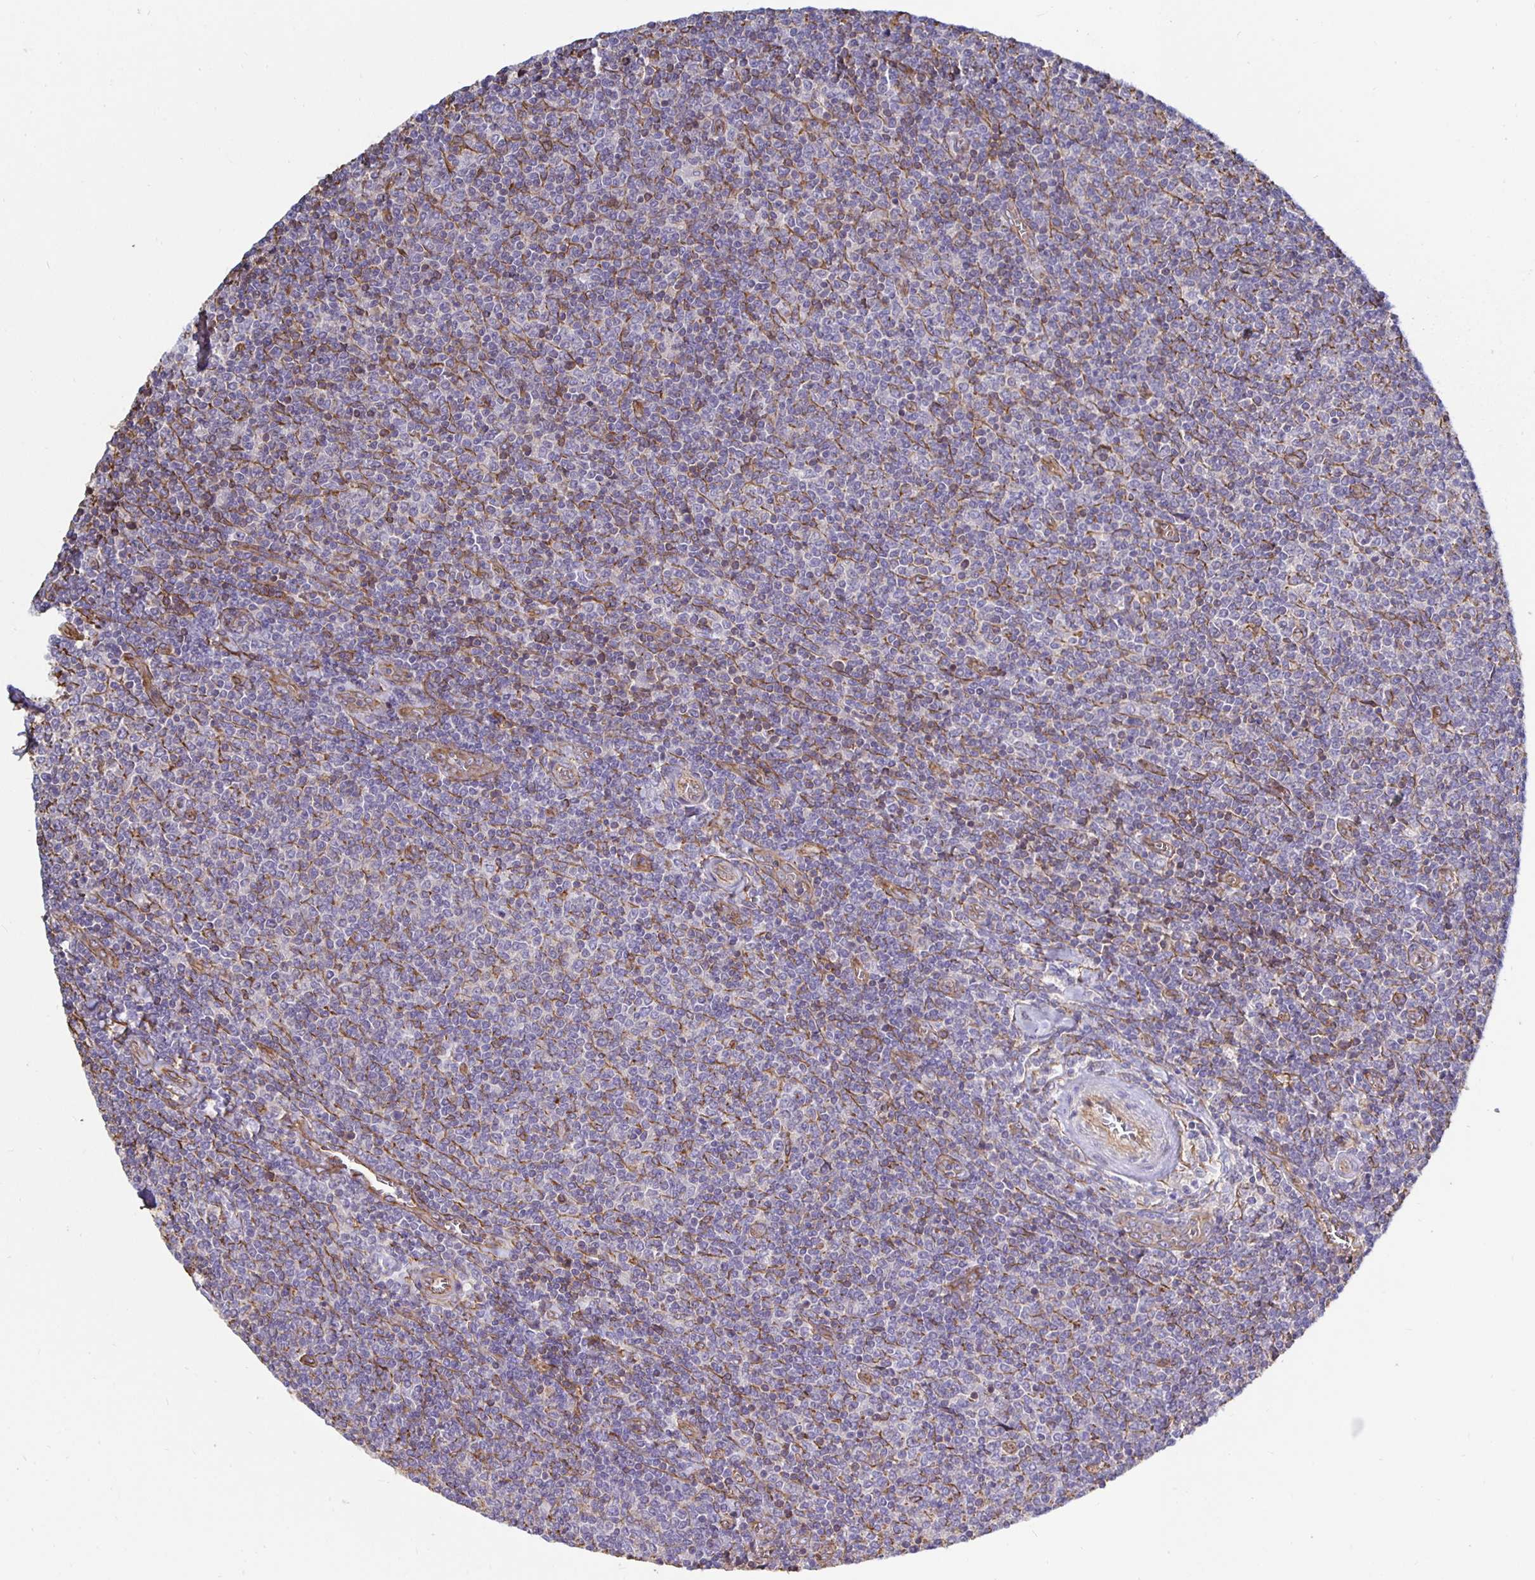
{"staining": {"intensity": "negative", "quantity": "none", "location": "none"}, "tissue": "lymphoma", "cell_type": "Tumor cells", "image_type": "cancer", "snomed": [{"axis": "morphology", "description": "Malignant lymphoma, non-Hodgkin's type, Low grade"}, {"axis": "topography", "description": "Lymph node"}], "caption": "The image shows no significant expression in tumor cells of low-grade malignant lymphoma, non-Hodgkin's type.", "gene": "ARHGEF39", "patient": {"sex": "male", "age": 52}}